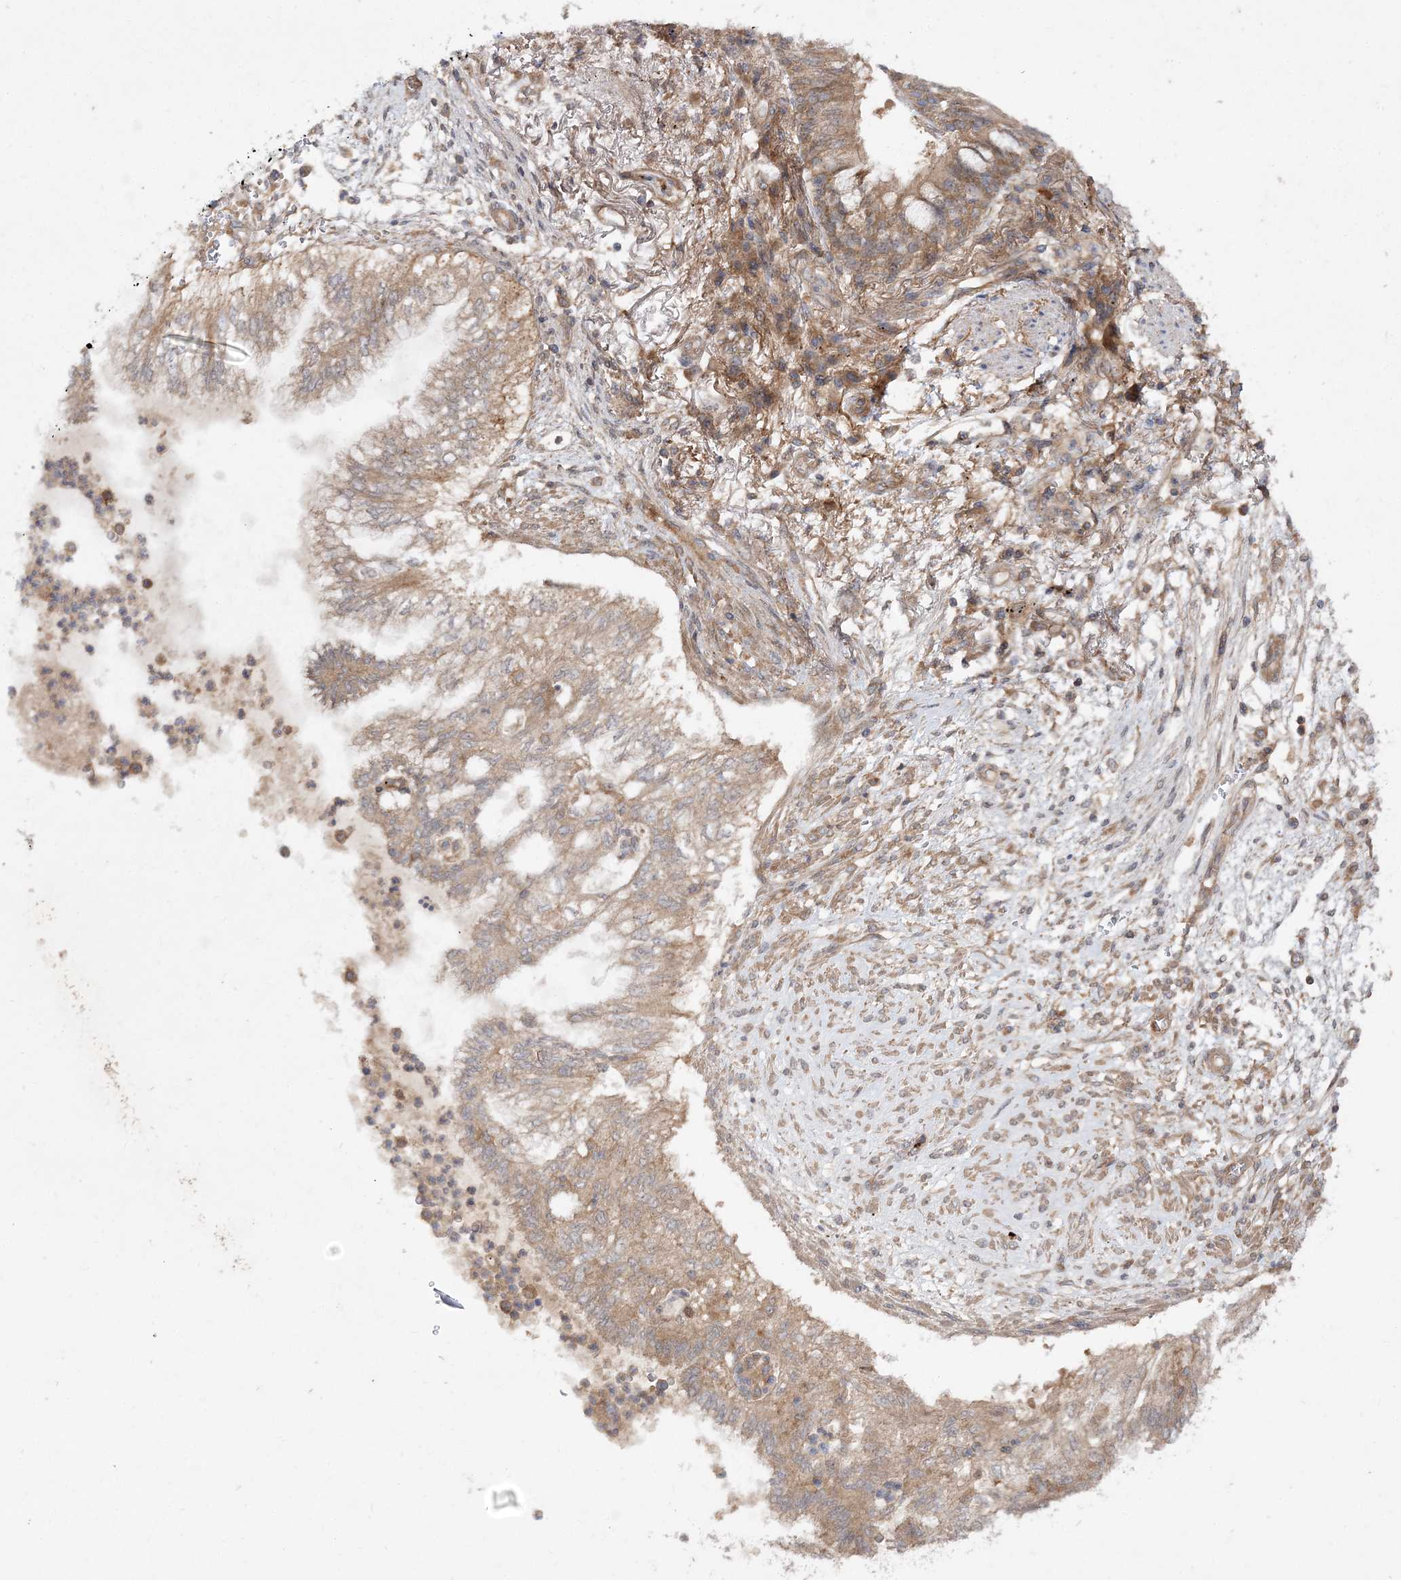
{"staining": {"intensity": "weak", "quantity": ">75%", "location": "cytoplasmic/membranous"}, "tissue": "lung cancer", "cell_type": "Tumor cells", "image_type": "cancer", "snomed": [{"axis": "morphology", "description": "Adenocarcinoma, NOS"}, {"axis": "topography", "description": "Lung"}], "caption": "The photomicrograph shows immunohistochemical staining of adenocarcinoma (lung). There is weak cytoplasmic/membranous staining is identified in approximately >75% of tumor cells.", "gene": "TMEM9B", "patient": {"sex": "female", "age": 70}}